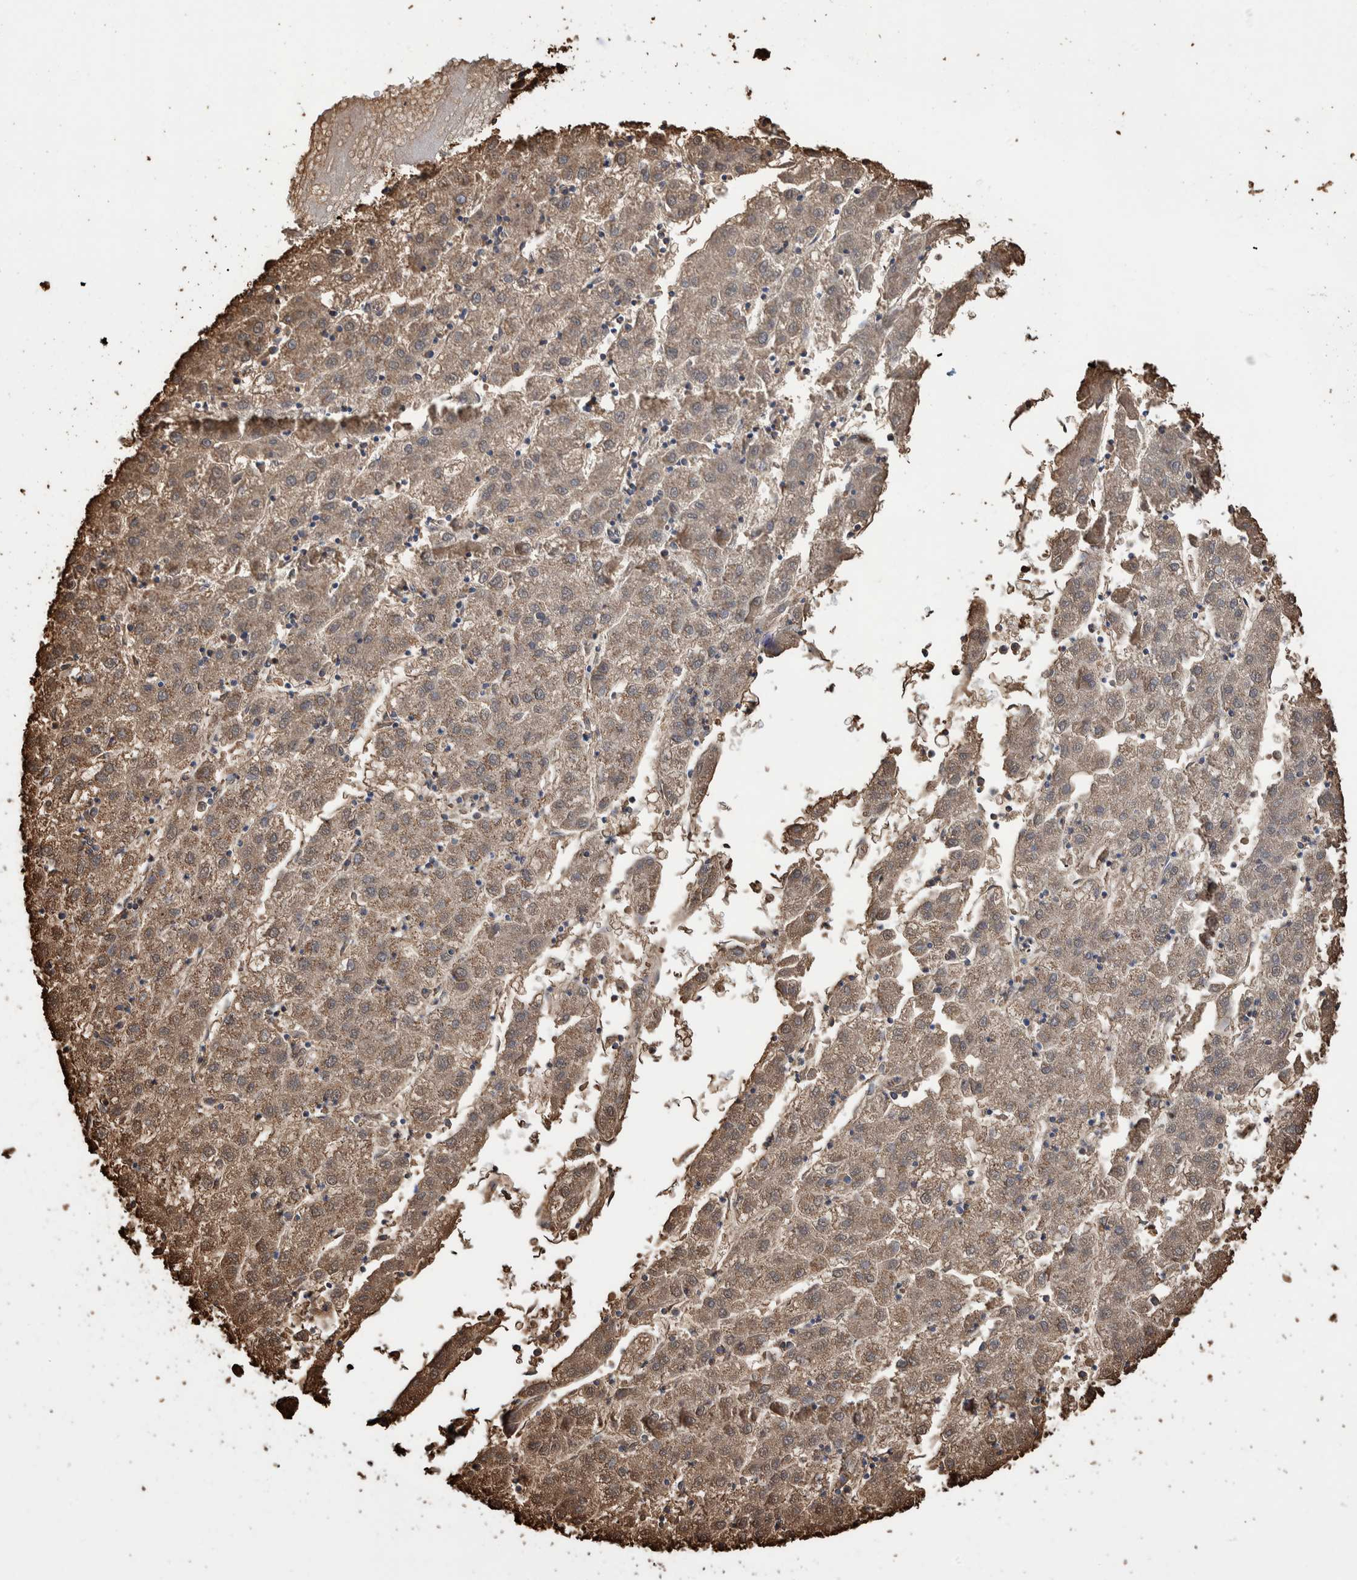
{"staining": {"intensity": "moderate", "quantity": ">75%", "location": "cytoplasmic/membranous"}, "tissue": "liver cancer", "cell_type": "Tumor cells", "image_type": "cancer", "snomed": [{"axis": "morphology", "description": "Carcinoma, Hepatocellular, NOS"}, {"axis": "topography", "description": "Liver"}], "caption": "A brown stain shows moderate cytoplasmic/membranous positivity of a protein in human liver cancer tumor cells.", "gene": "VPS26C", "patient": {"sex": "male", "age": 72}}